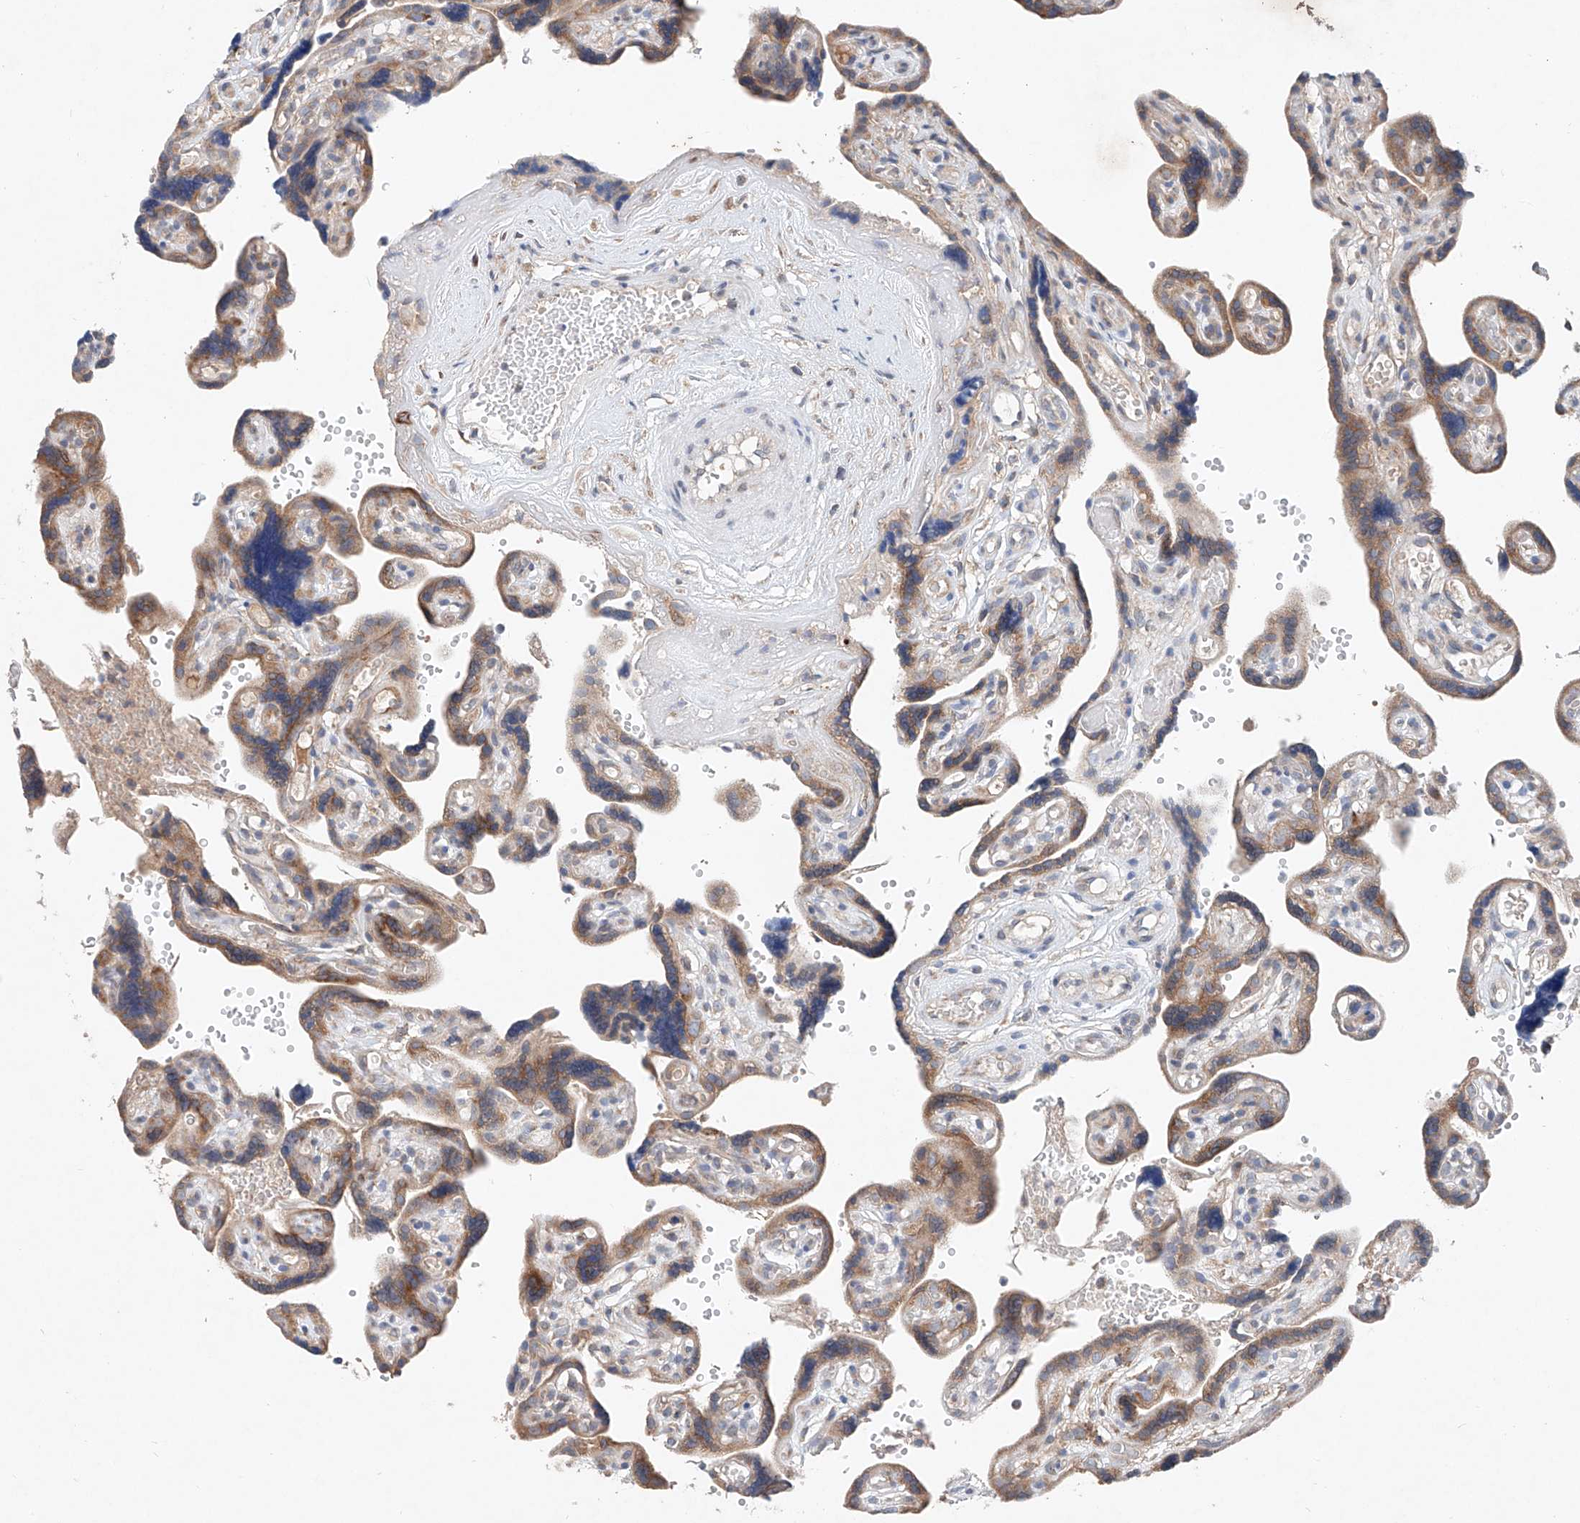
{"staining": {"intensity": "moderate", "quantity": ">75%", "location": "cytoplasmic/membranous"}, "tissue": "placenta", "cell_type": "Decidual cells", "image_type": "normal", "snomed": [{"axis": "morphology", "description": "Normal tissue, NOS"}, {"axis": "topography", "description": "Placenta"}], "caption": "This micrograph exhibits IHC staining of unremarkable placenta, with medium moderate cytoplasmic/membranous staining in about >75% of decidual cells.", "gene": "FASTK", "patient": {"sex": "female", "age": 30}}